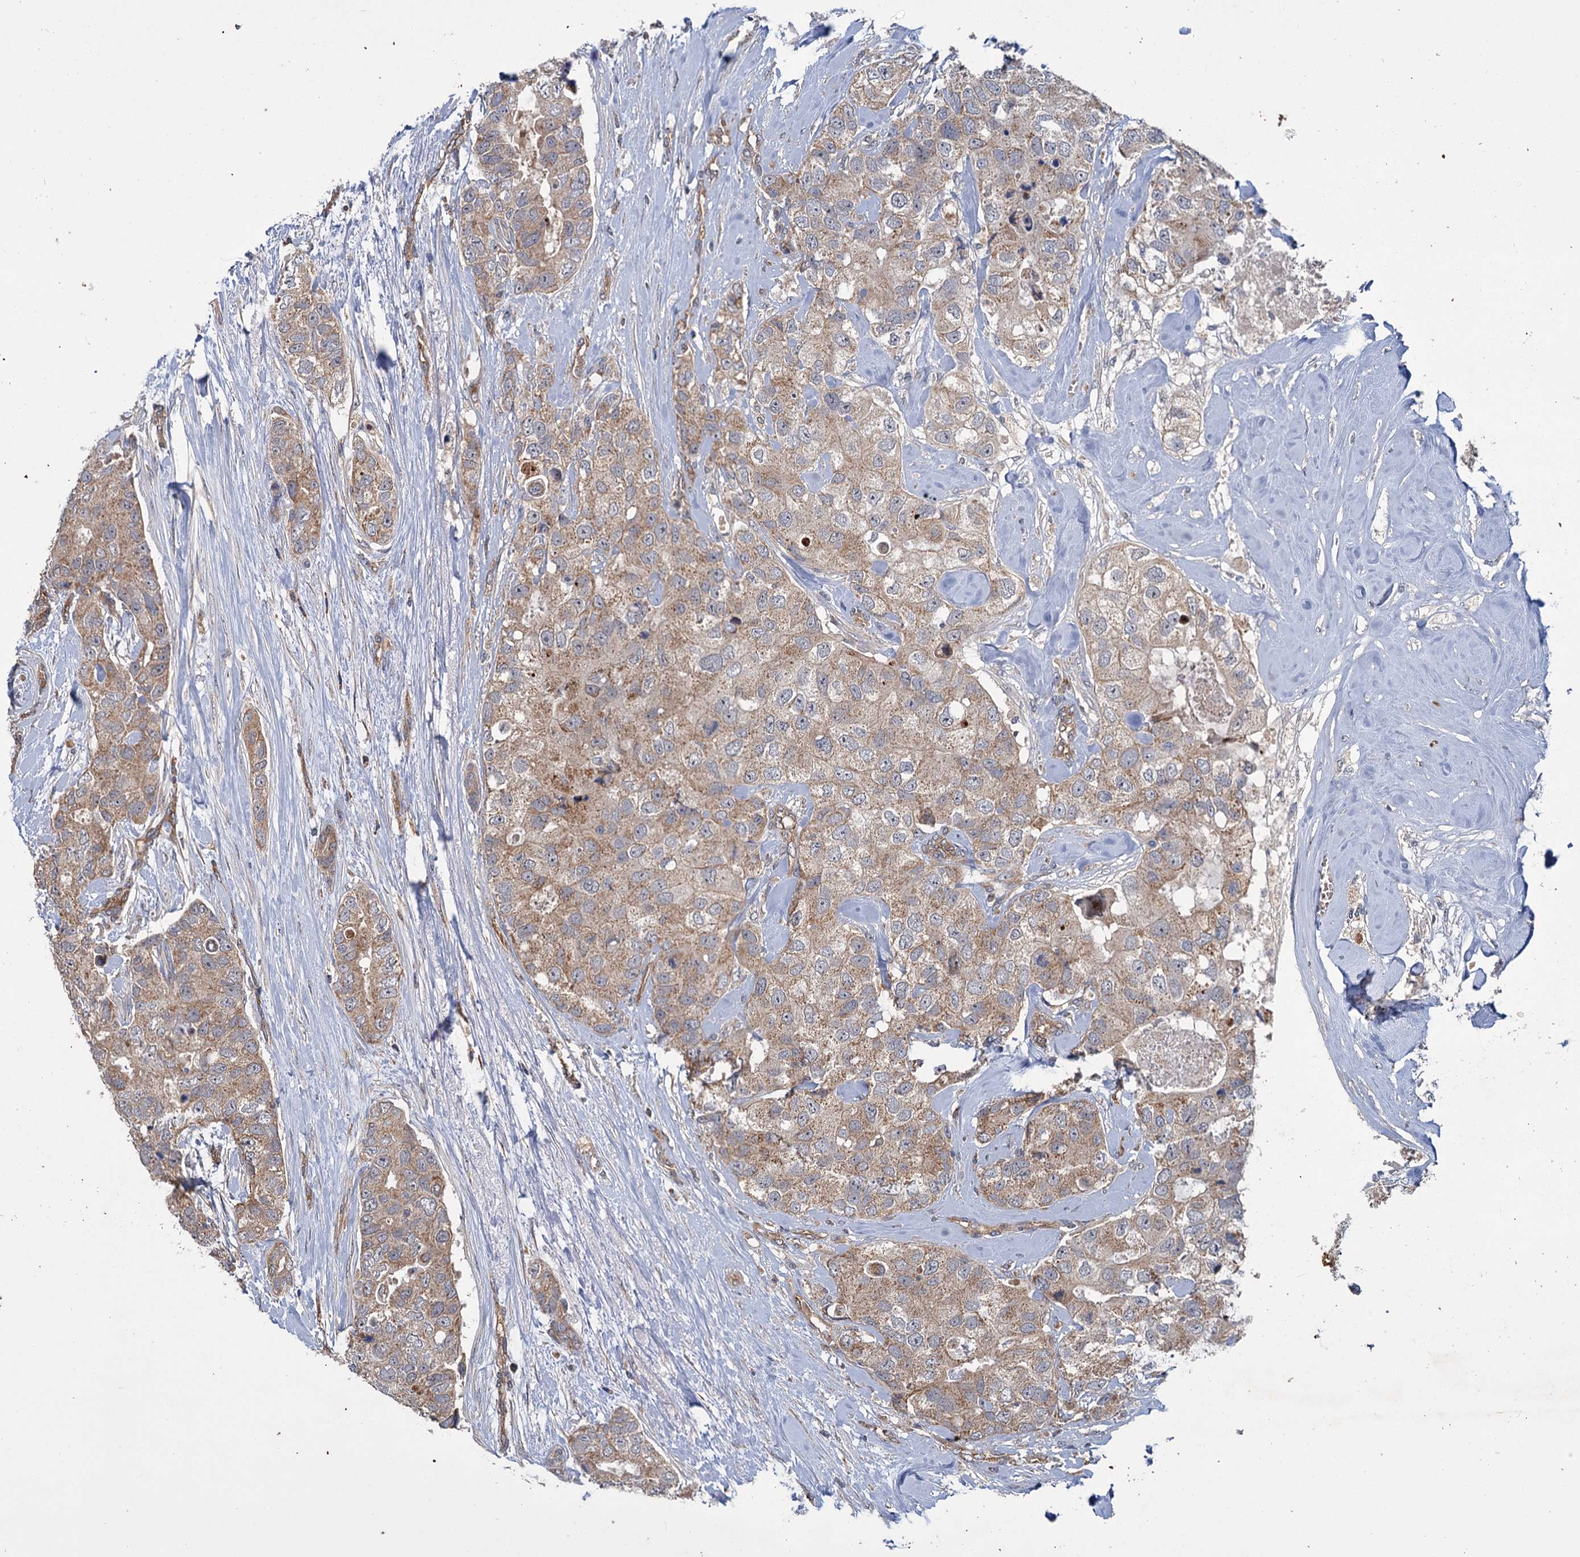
{"staining": {"intensity": "weak", "quantity": ">75%", "location": "cytoplasmic/membranous"}, "tissue": "breast cancer", "cell_type": "Tumor cells", "image_type": "cancer", "snomed": [{"axis": "morphology", "description": "Duct carcinoma"}, {"axis": "topography", "description": "Breast"}], "caption": "Immunohistochemistry histopathology image of human breast cancer stained for a protein (brown), which exhibits low levels of weak cytoplasmic/membranous positivity in about >75% of tumor cells.", "gene": "DYNC2H1", "patient": {"sex": "female", "age": 62}}